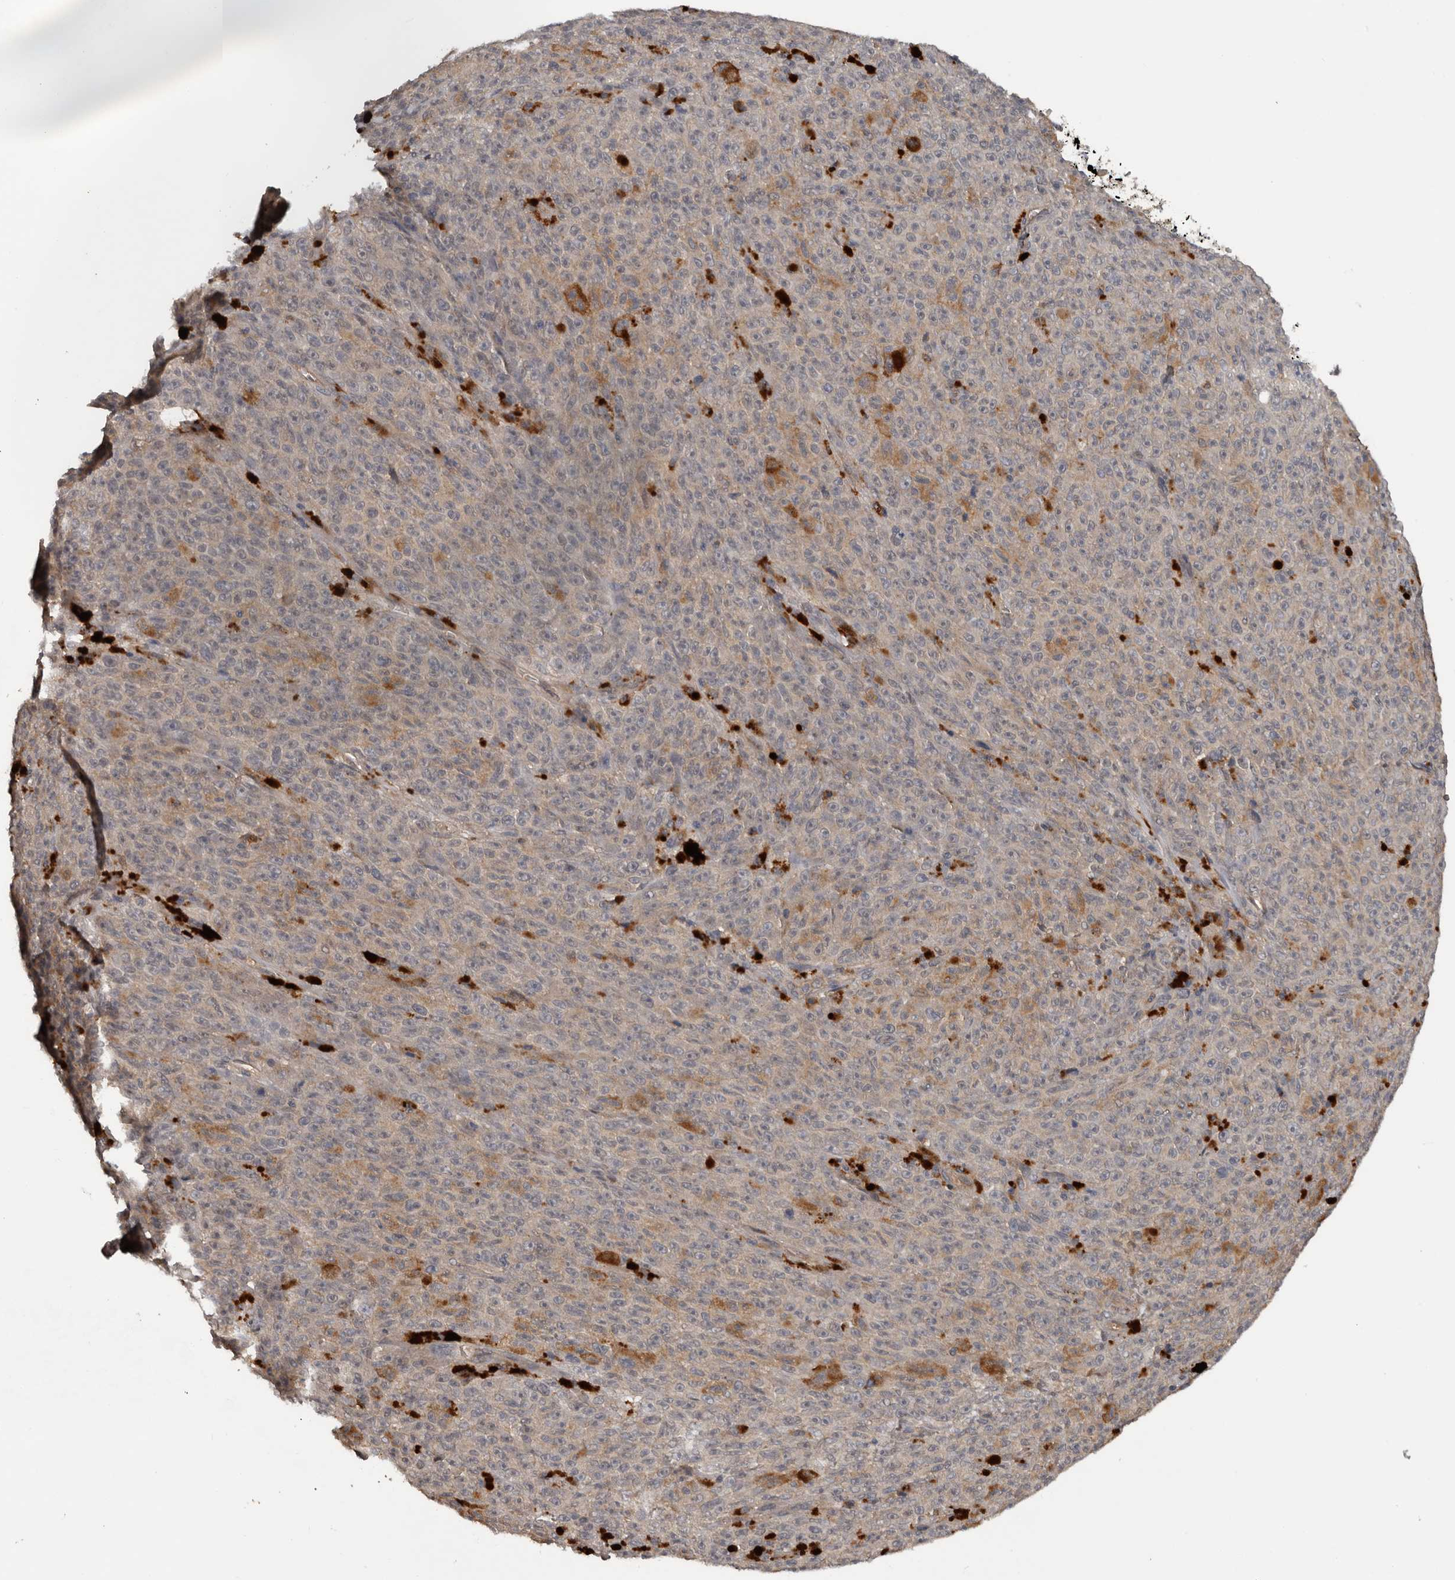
{"staining": {"intensity": "weak", "quantity": "25%-75%", "location": "cytoplasmic/membranous"}, "tissue": "melanoma", "cell_type": "Tumor cells", "image_type": "cancer", "snomed": [{"axis": "morphology", "description": "Malignant melanoma, NOS"}, {"axis": "topography", "description": "Skin"}], "caption": "A high-resolution image shows immunohistochemistry staining of melanoma, which exhibits weak cytoplasmic/membranous positivity in about 25%-75% of tumor cells.", "gene": "DNAJB4", "patient": {"sex": "female", "age": 82}}